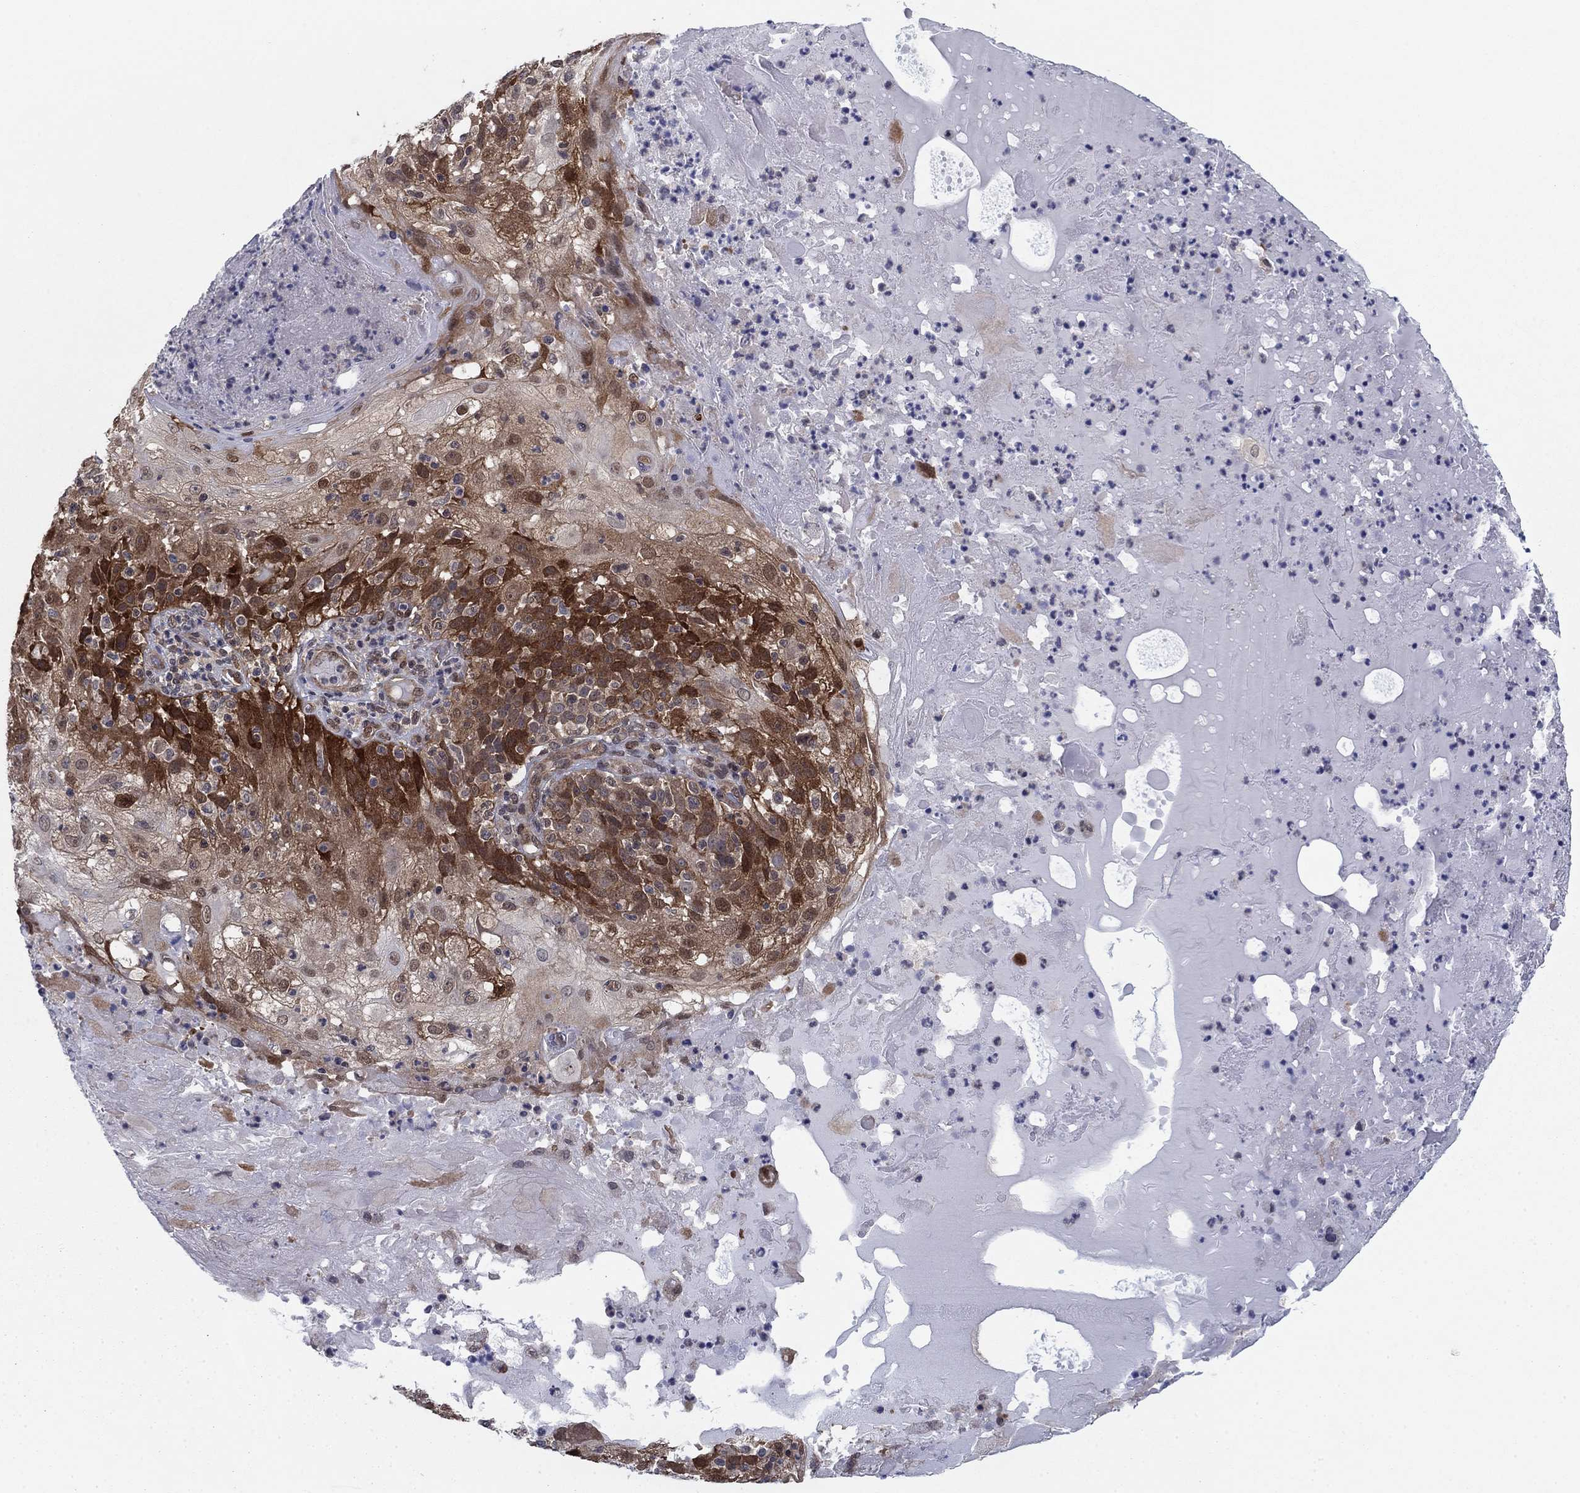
{"staining": {"intensity": "strong", "quantity": "25%-75%", "location": "cytoplasmic/membranous"}, "tissue": "skin cancer", "cell_type": "Tumor cells", "image_type": "cancer", "snomed": [{"axis": "morphology", "description": "Normal tissue, NOS"}, {"axis": "morphology", "description": "Squamous cell carcinoma, NOS"}, {"axis": "topography", "description": "Skin"}], "caption": "Immunohistochemistry (DAB) staining of skin squamous cell carcinoma reveals strong cytoplasmic/membranous protein expression in approximately 25%-75% of tumor cells.", "gene": "FKBP4", "patient": {"sex": "female", "age": 83}}